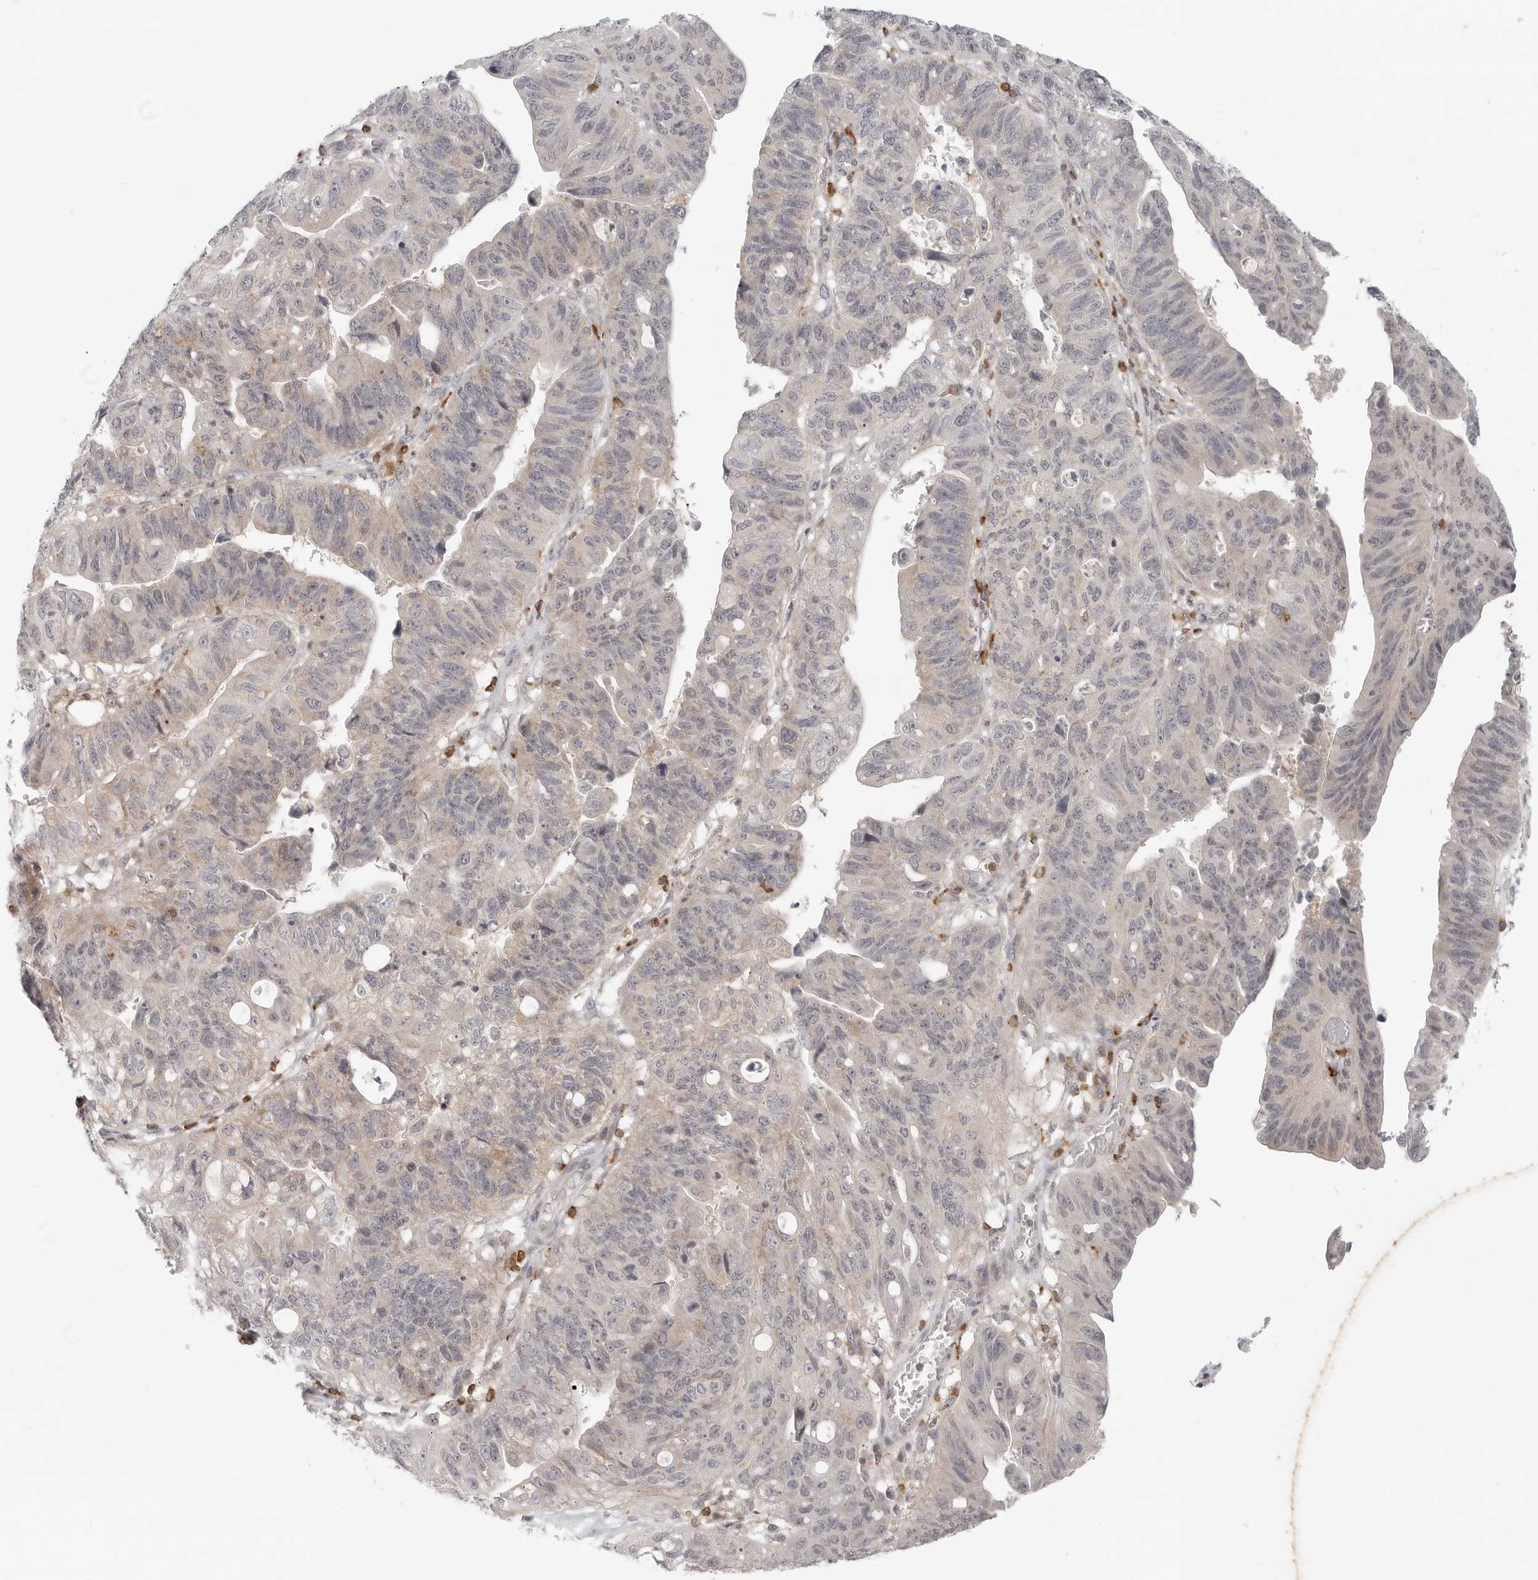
{"staining": {"intensity": "weak", "quantity": "<25%", "location": "cytoplasmic/membranous"}, "tissue": "stomach cancer", "cell_type": "Tumor cells", "image_type": "cancer", "snomed": [{"axis": "morphology", "description": "Adenocarcinoma, NOS"}, {"axis": "topography", "description": "Stomach"}], "caption": "Human stomach adenocarcinoma stained for a protein using IHC shows no positivity in tumor cells.", "gene": "SH3KBP1", "patient": {"sex": "male", "age": 59}}